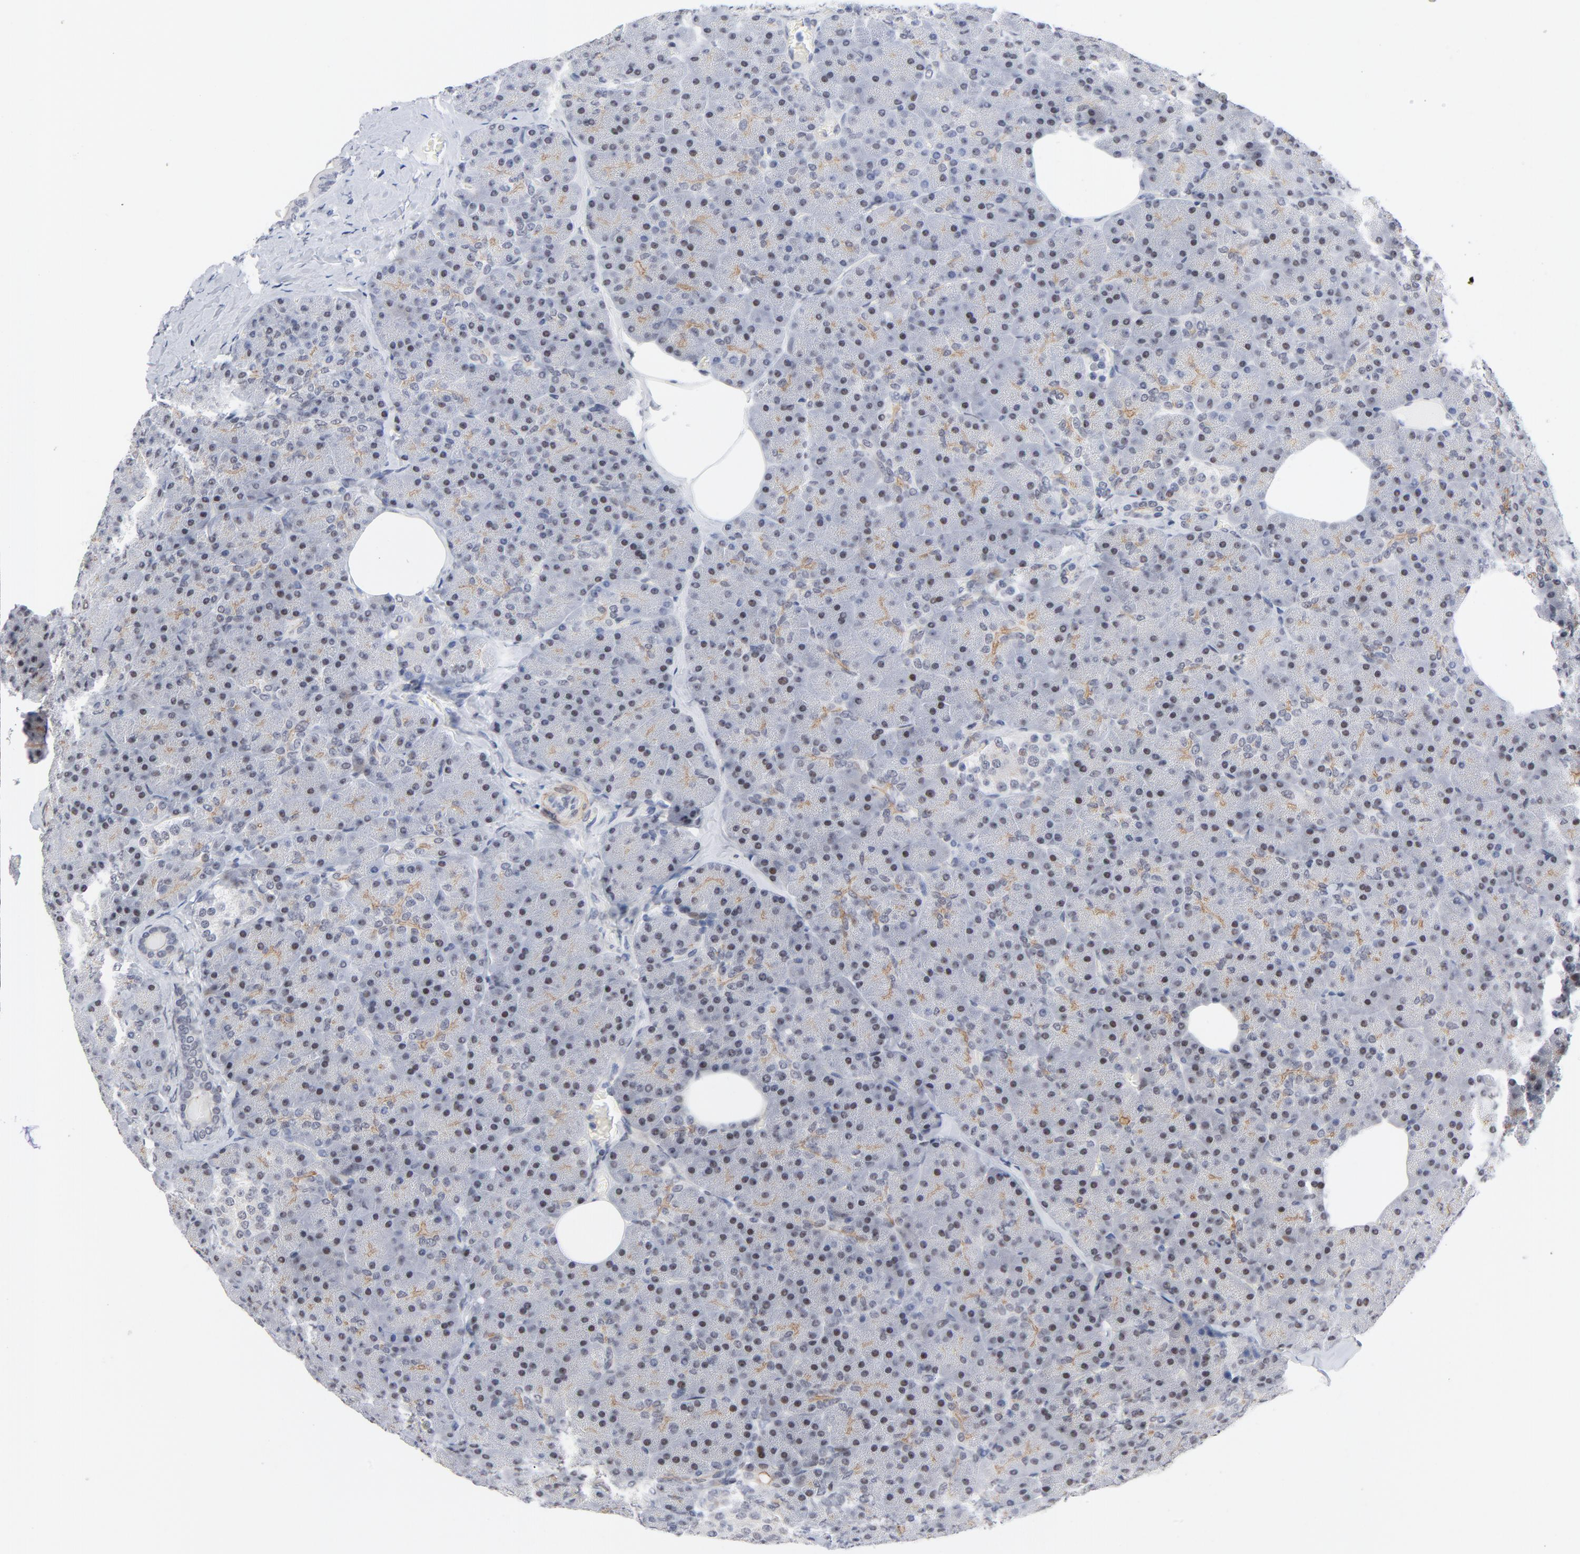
{"staining": {"intensity": "moderate", "quantity": "<25%", "location": "nuclear"}, "tissue": "pancreas", "cell_type": "Exocrine glandular cells", "image_type": "normal", "snomed": [{"axis": "morphology", "description": "Normal tissue, NOS"}, {"axis": "topography", "description": "Pancreas"}], "caption": "Approximately <25% of exocrine glandular cells in unremarkable human pancreas display moderate nuclear protein staining as visualized by brown immunohistochemical staining.", "gene": "NFIC", "patient": {"sex": "female", "age": 35}}